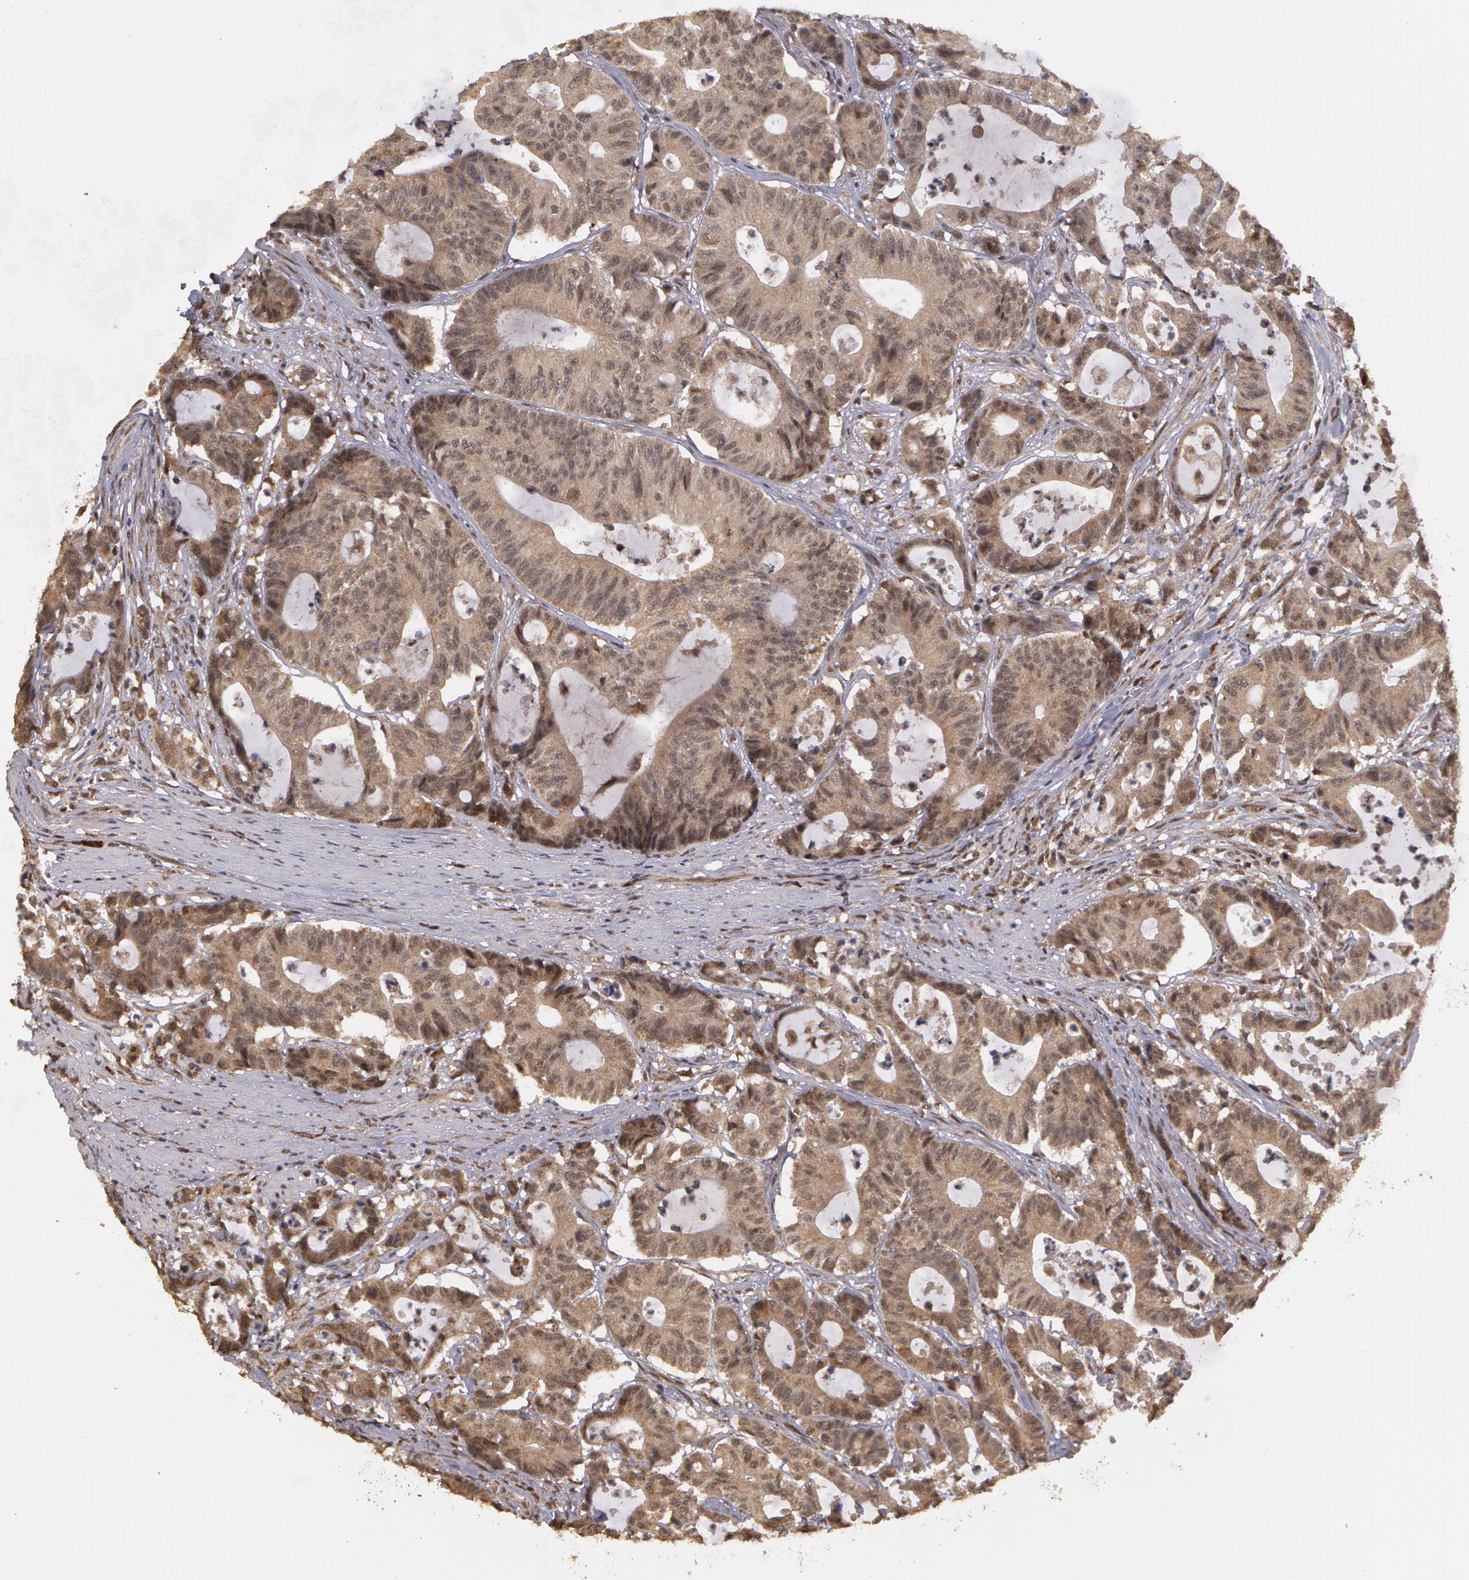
{"staining": {"intensity": "strong", "quantity": ">75%", "location": "cytoplasmic/membranous"}, "tissue": "colorectal cancer", "cell_type": "Tumor cells", "image_type": "cancer", "snomed": [{"axis": "morphology", "description": "Adenocarcinoma, NOS"}, {"axis": "topography", "description": "Colon"}], "caption": "Human colorectal cancer stained with a protein marker reveals strong staining in tumor cells.", "gene": "GLIS1", "patient": {"sex": "female", "age": 84}}